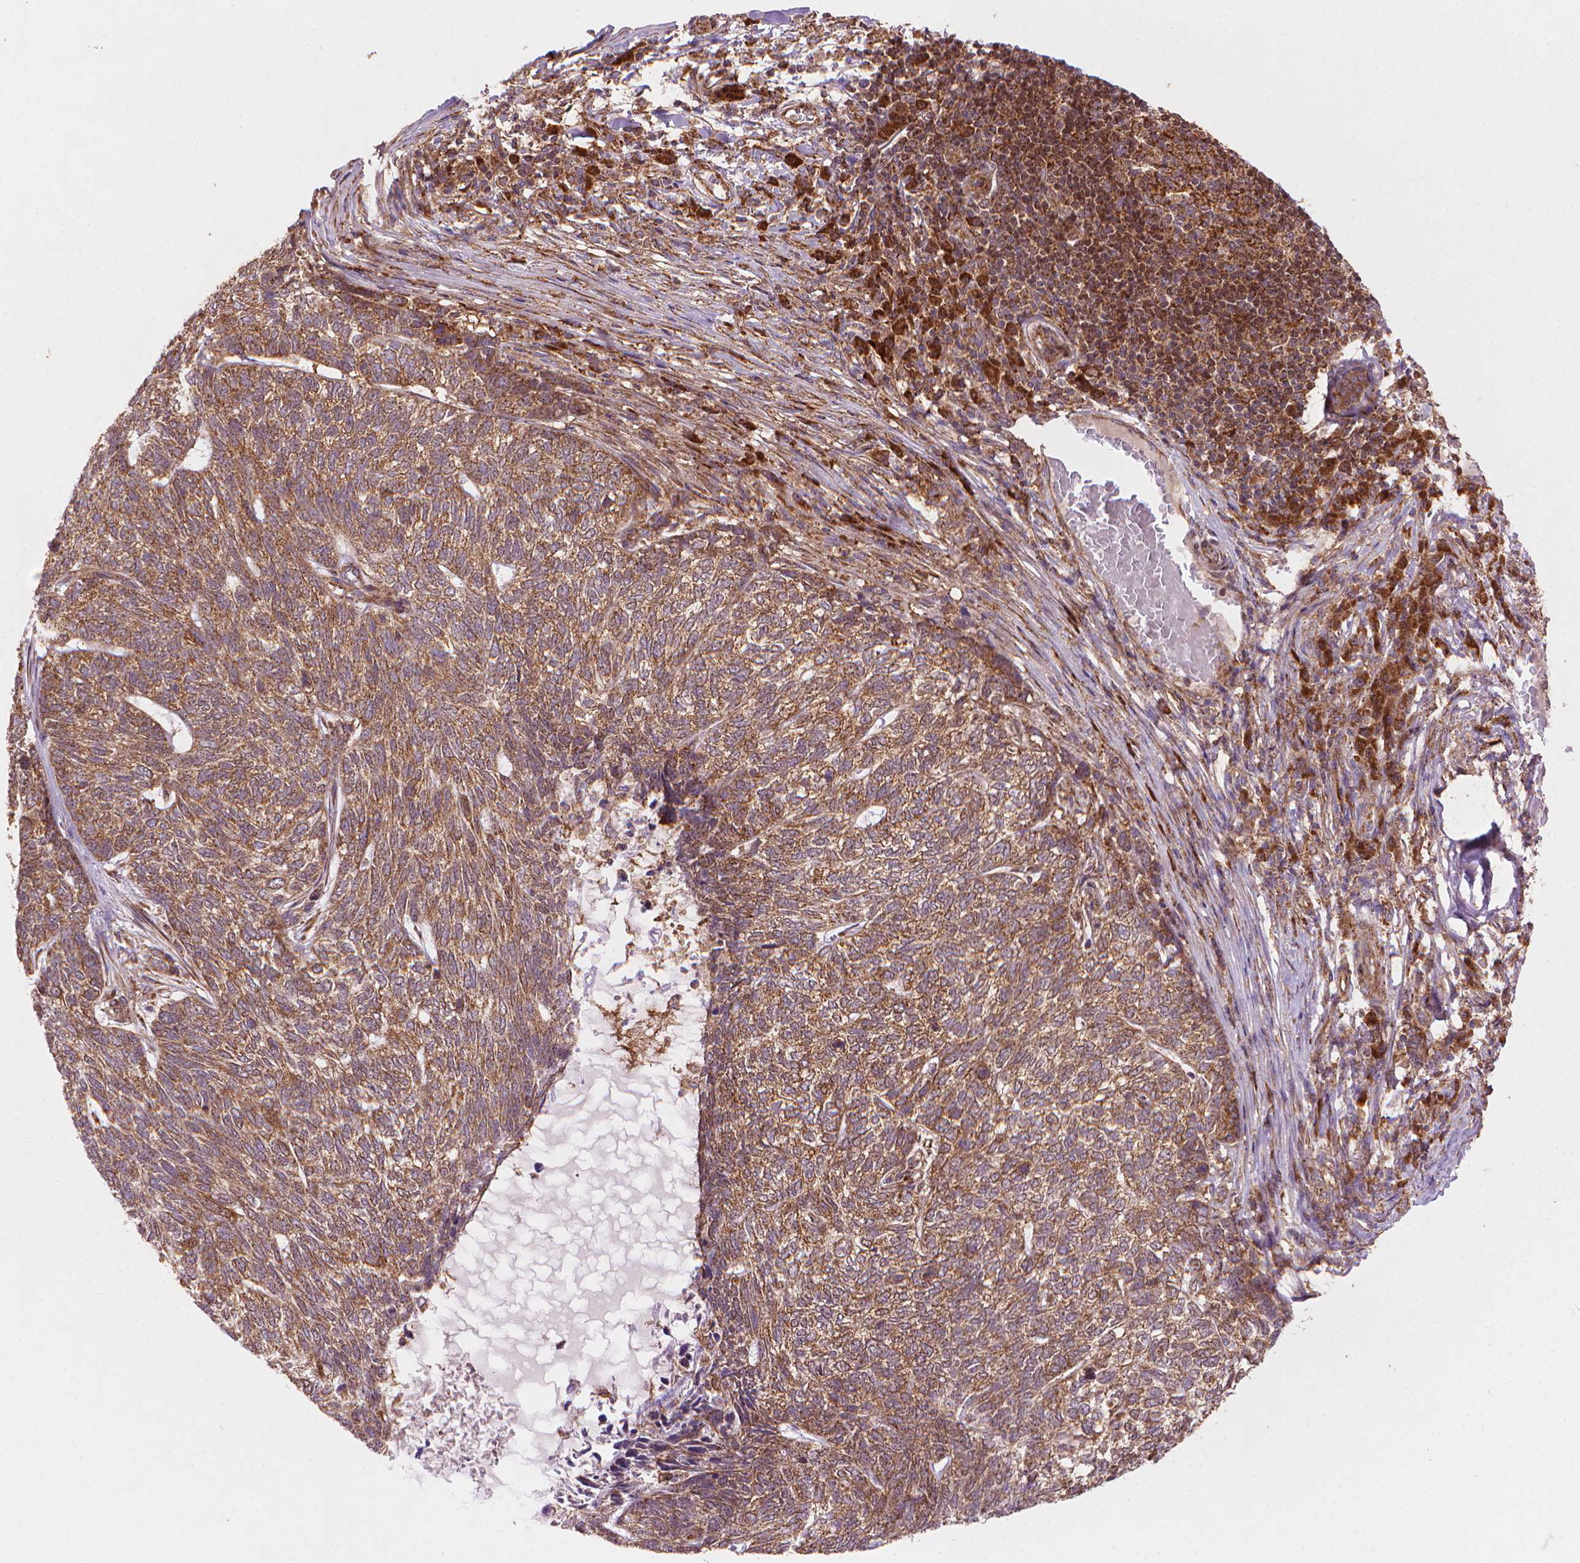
{"staining": {"intensity": "weak", "quantity": "25%-75%", "location": "cytoplasmic/membranous"}, "tissue": "skin cancer", "cell_type": "Tumor cells", "image_type": "cancer", "snomed": [{"axis": "morphology", "description": "Basal cell carcinoma"}, {"axis": "topography", "description": "Skin"}], "caption": "About 25%-75% of tumor cells in skin cancer exhibit weak cytoplasmic/membranous protein staining as visualized by brown immunohistochemical staining.", "gene": "VARS2", "patient": {"sex": "female", "age": 65}}